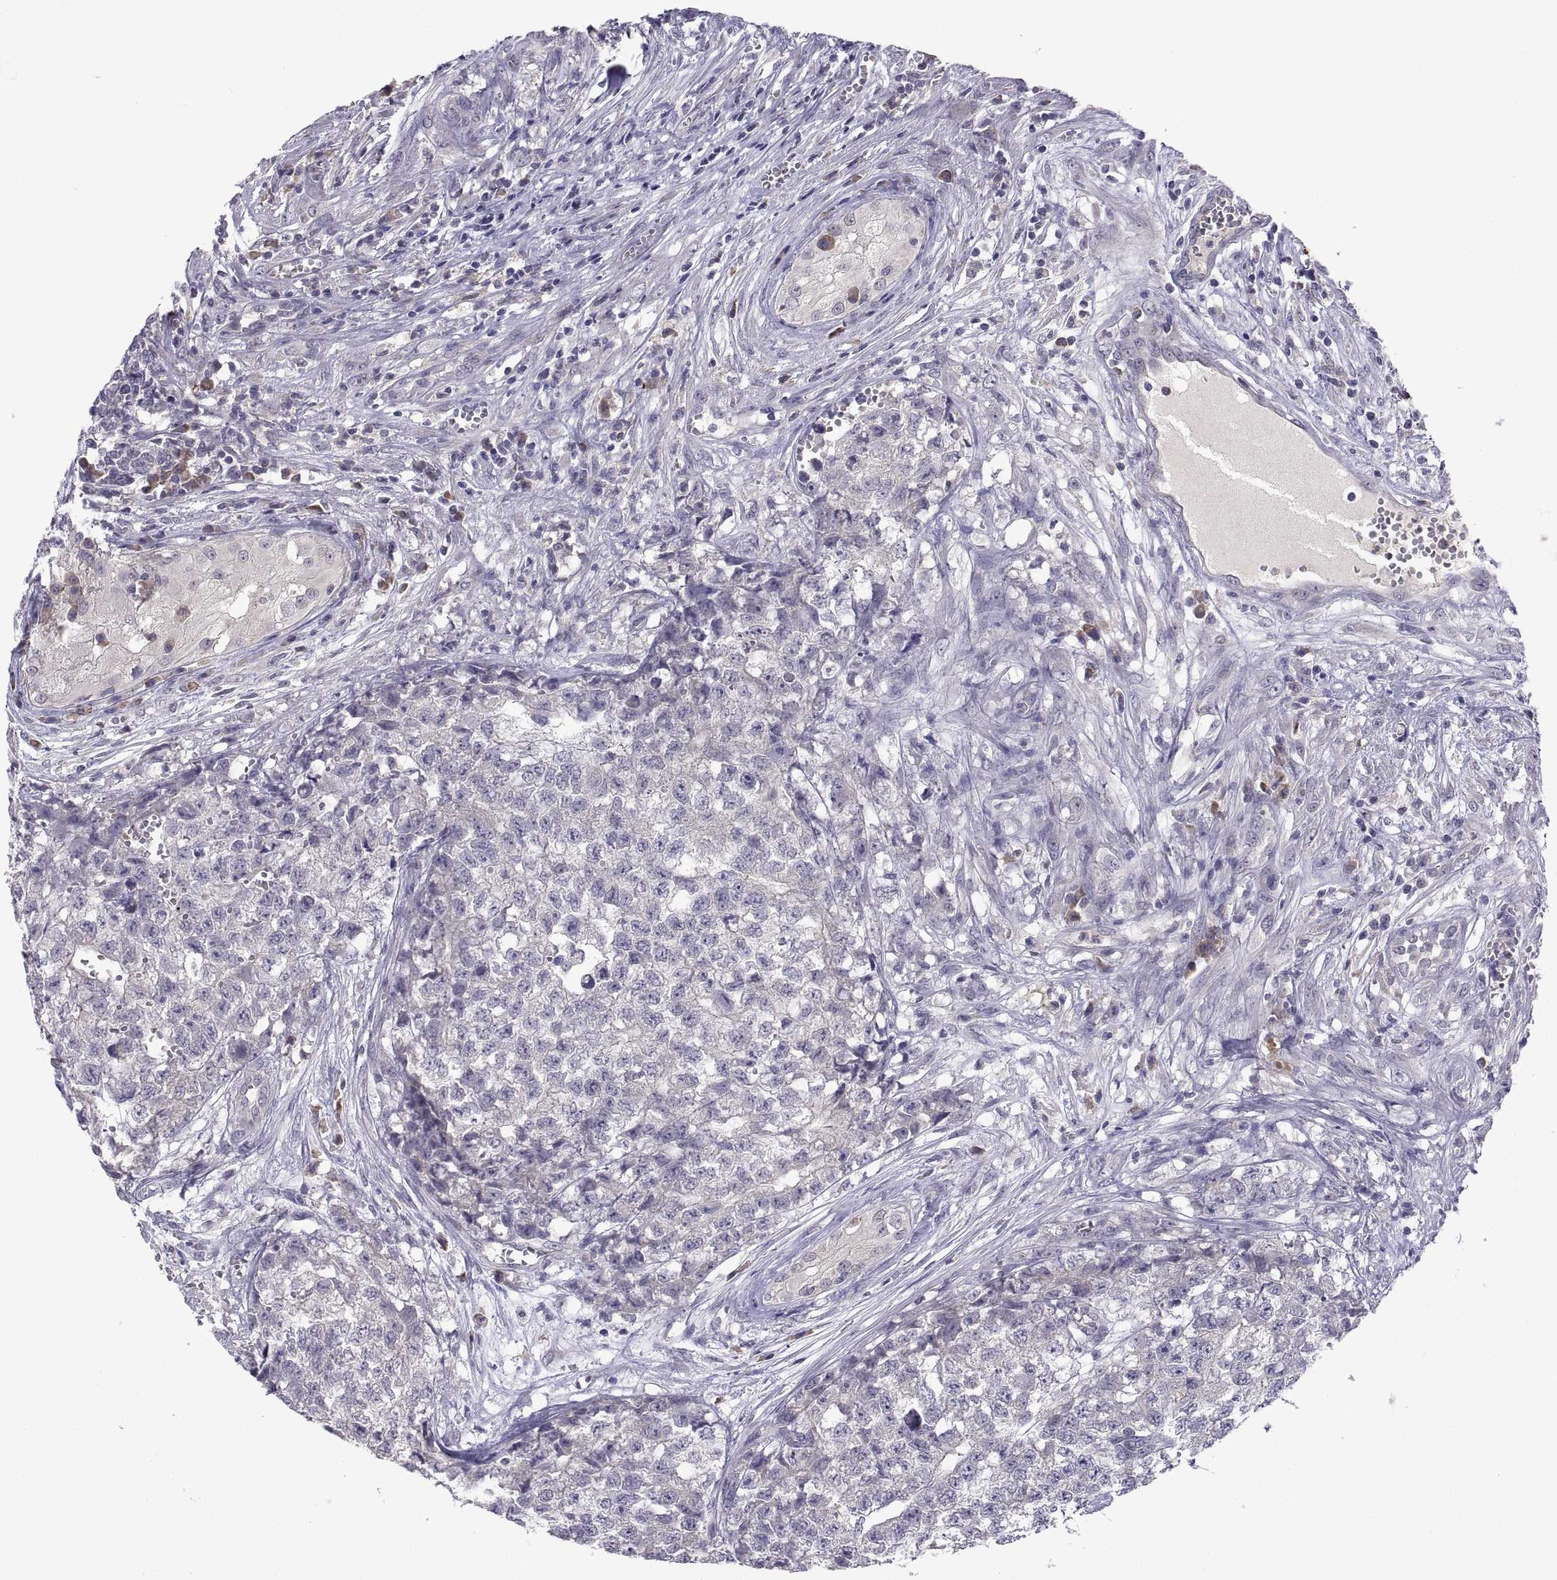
{"staining": {"intensity": "negative", "quantity": "none", "location": "none"}, "tissue": "testis cancer", "cell_type": "Tumor cells", "image_type": "cancer", "snomed": [{"axis": "morphology", "description": "Seminoma, NOS"}, {"axis": "morphology", "description": "Carcinoma, Embryonal, NOS"}, {"axis": "topography", "description": "Testis"}], "caption": "Photomicrograph shows no significant protein expression in tumor cells of testis cancer.", "gene": "PKP1", "patient": {"sex": "male", "age": 22}}